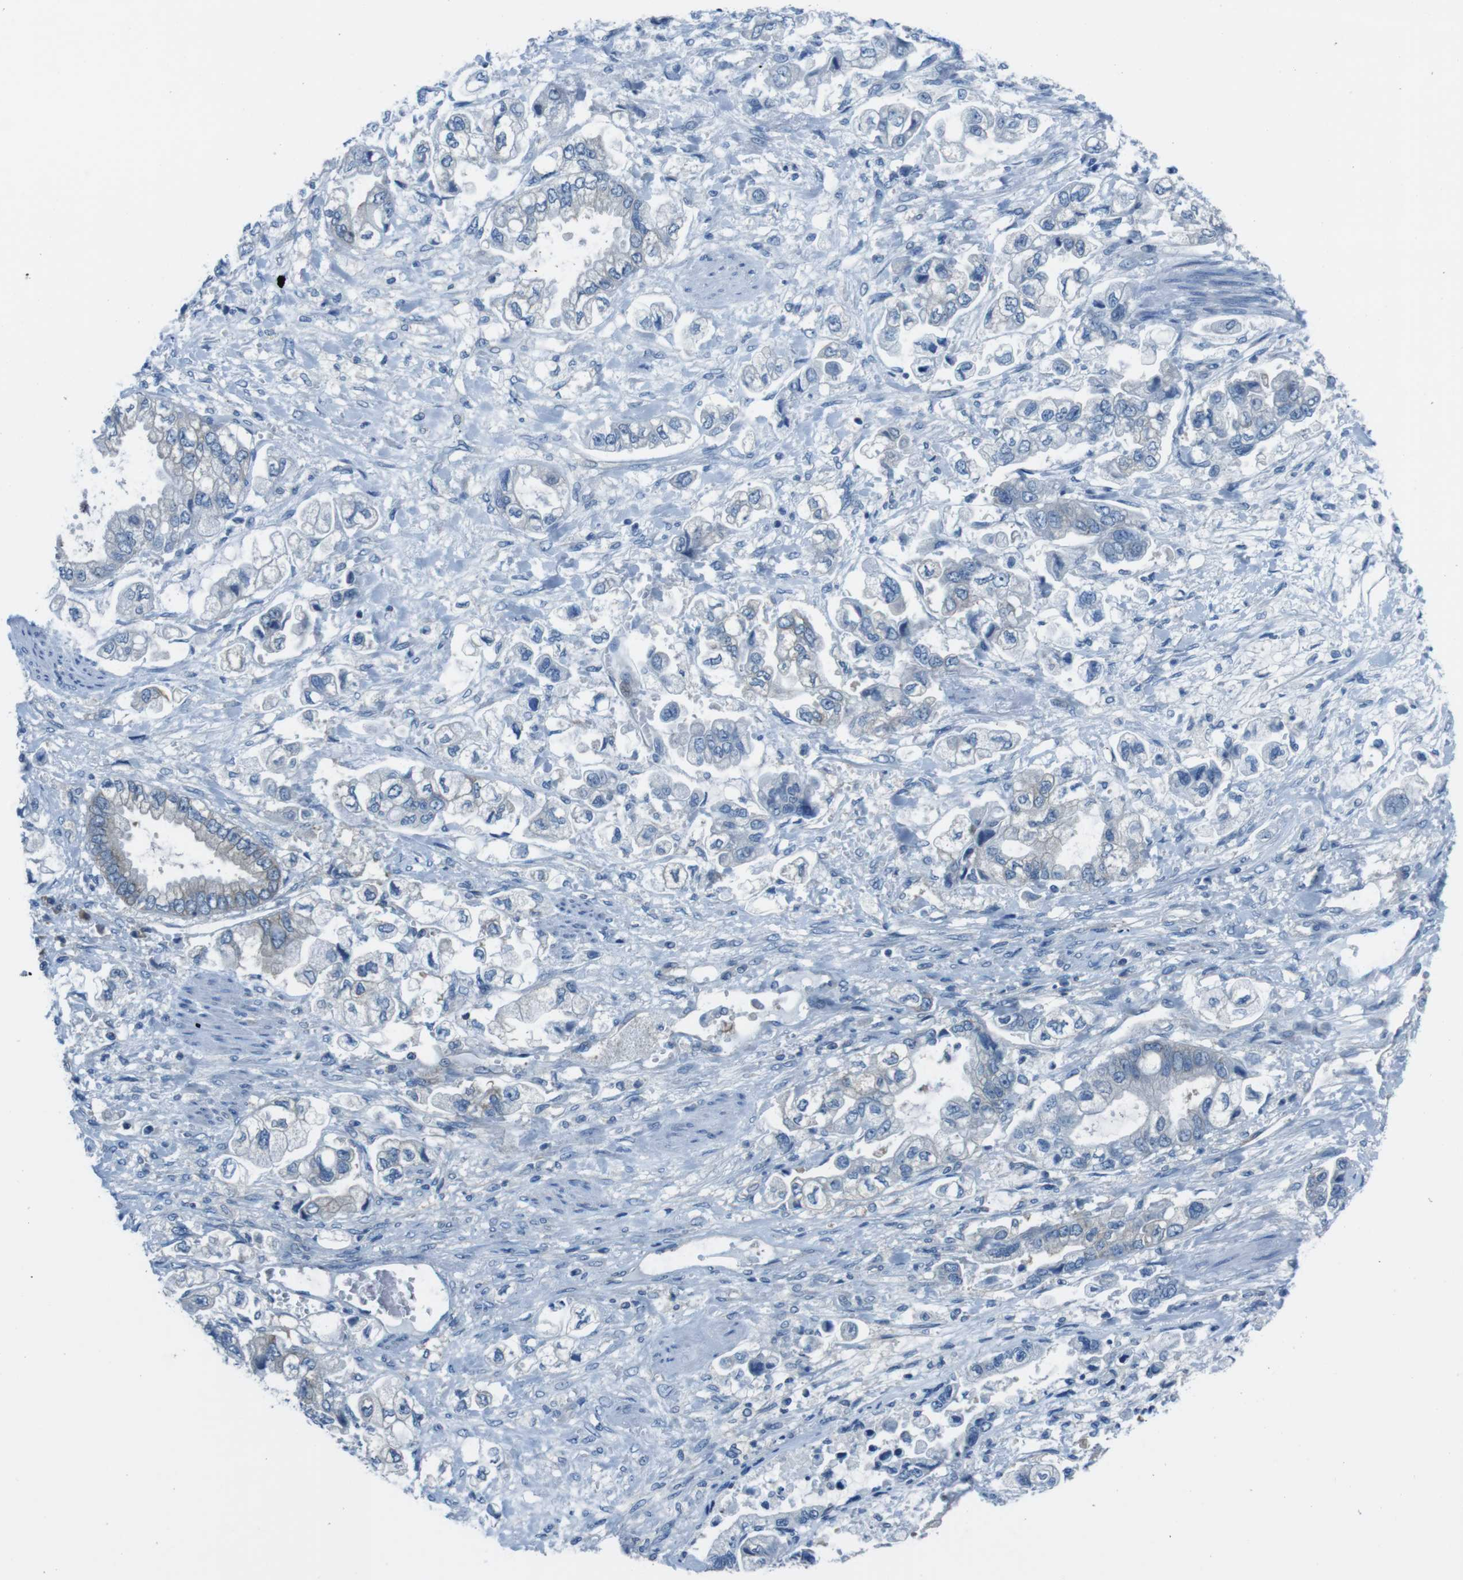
{"staining": {"intensity": "negative", "quantity": "none", "location": "none"}, "tissue": "stomach cancer", "cell_type": "Tumor cells", "image_type": "cancer", "snomed": [{"axis": "morphology", "description": "Normal tissue, NOS"}, {"axis": "morphology", "description": "Adenocarcinoma, NOS"}, {"axis": "topography", "description": "Stomach"}], "caption": "DAB immunohistochemical staining of stomach cancer reveals no significant expression in tumor cells.", "gene": "EIF2B5", "patient": {"sex": "male", "age": 62}}